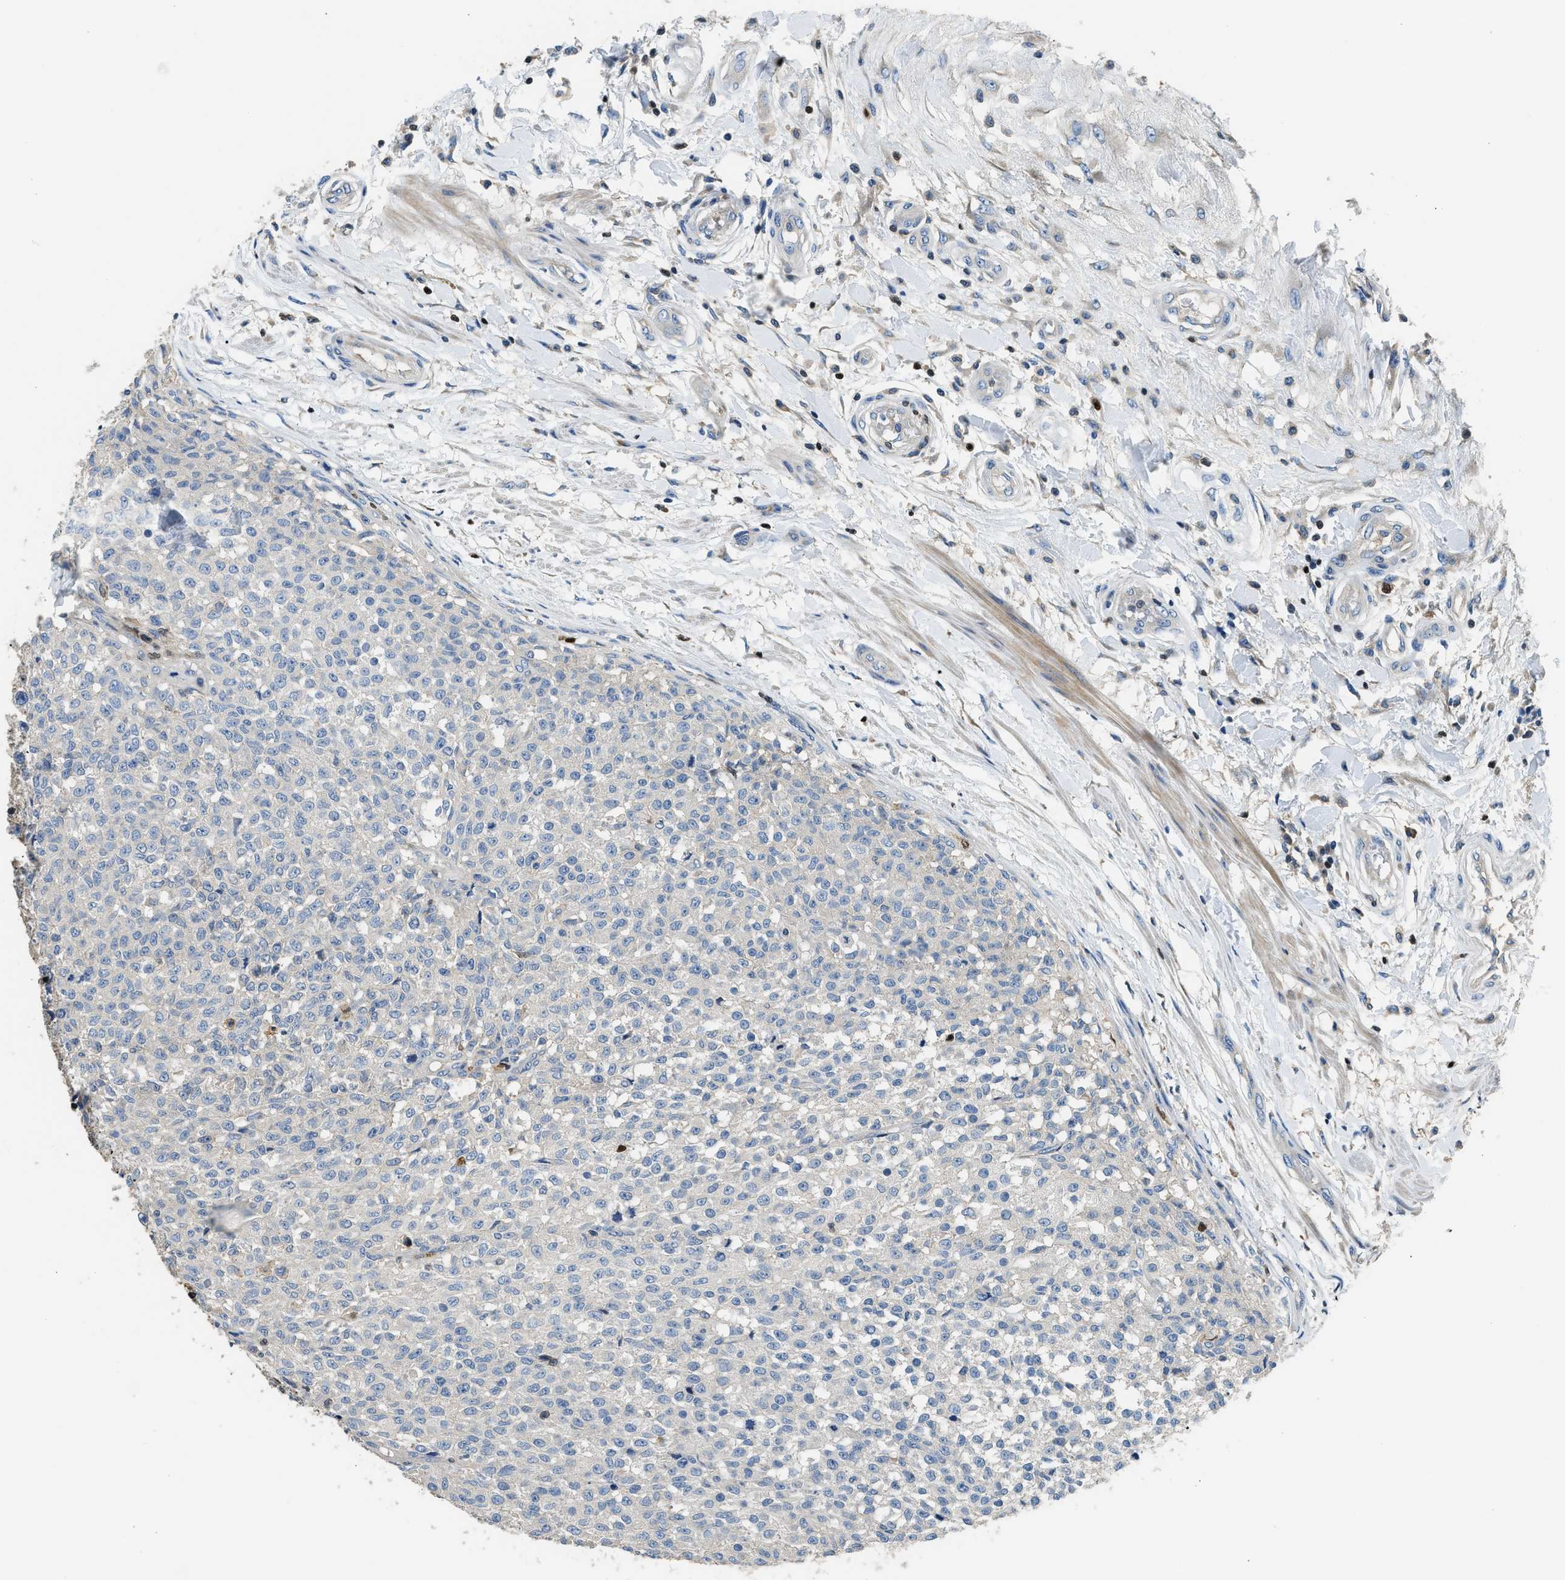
{"staining": {"intensity": "negative", "quantity": "none", "location": "none"}, "tissue": "testis cancer", "cell_type": "Tumor cells", "image_type": "cancer", "snomed": [{"axis": "morphology", "description": "Seminoma, NOS"}, {"axis": "topography", "description": "Testis"}], "caption": "DAB (3,3'-diaminobenzidine) immunohistochemical staining of human testis seminoma exhibits no significant expression in tumor cells. The staining is performed using DAB (3,3'-diaminobenzidine) brown chromogen with nuclei counter-stained in using hematoxylin.", "gene": "TOX", "patient": {"sex": "male", "age": 59}}